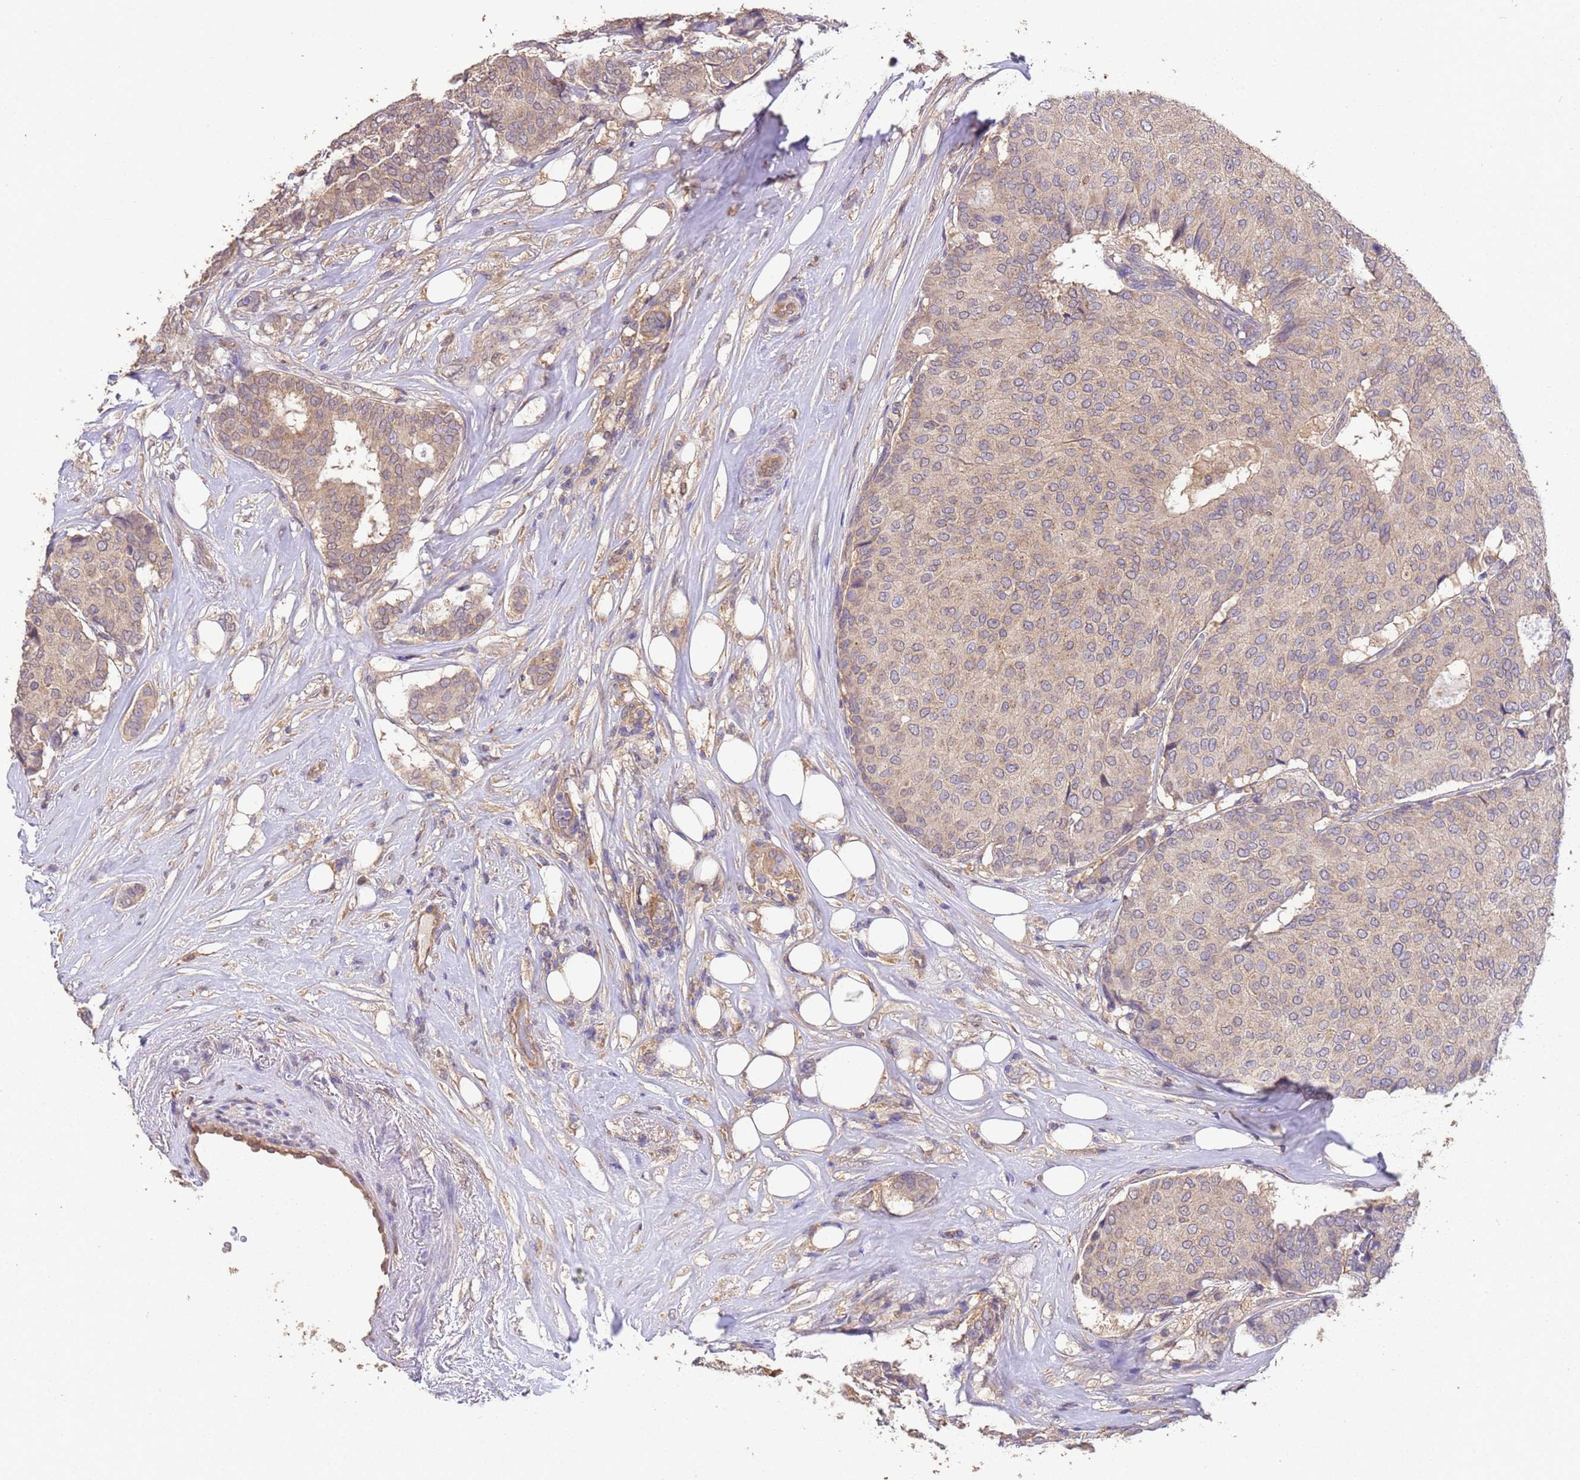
{"staining": {"intensity": "weak", "quantity": "<25%", "location": "cytoplasmic/membranous"}, "tissue": "breast cancer", "cell_type": "Tumor cells", "image_type": "cancer", "snomed": [{"axis": "morphology", "description": "Duct carcinoma"}, {"axis": "topography", "description": "Breast"}], "caption": "Tumor cells are negative for brown protein staining in breast invasive ductal carcinoma.", "gene": "NPHP1", "patient": {"sex": "female", "age": 75}}